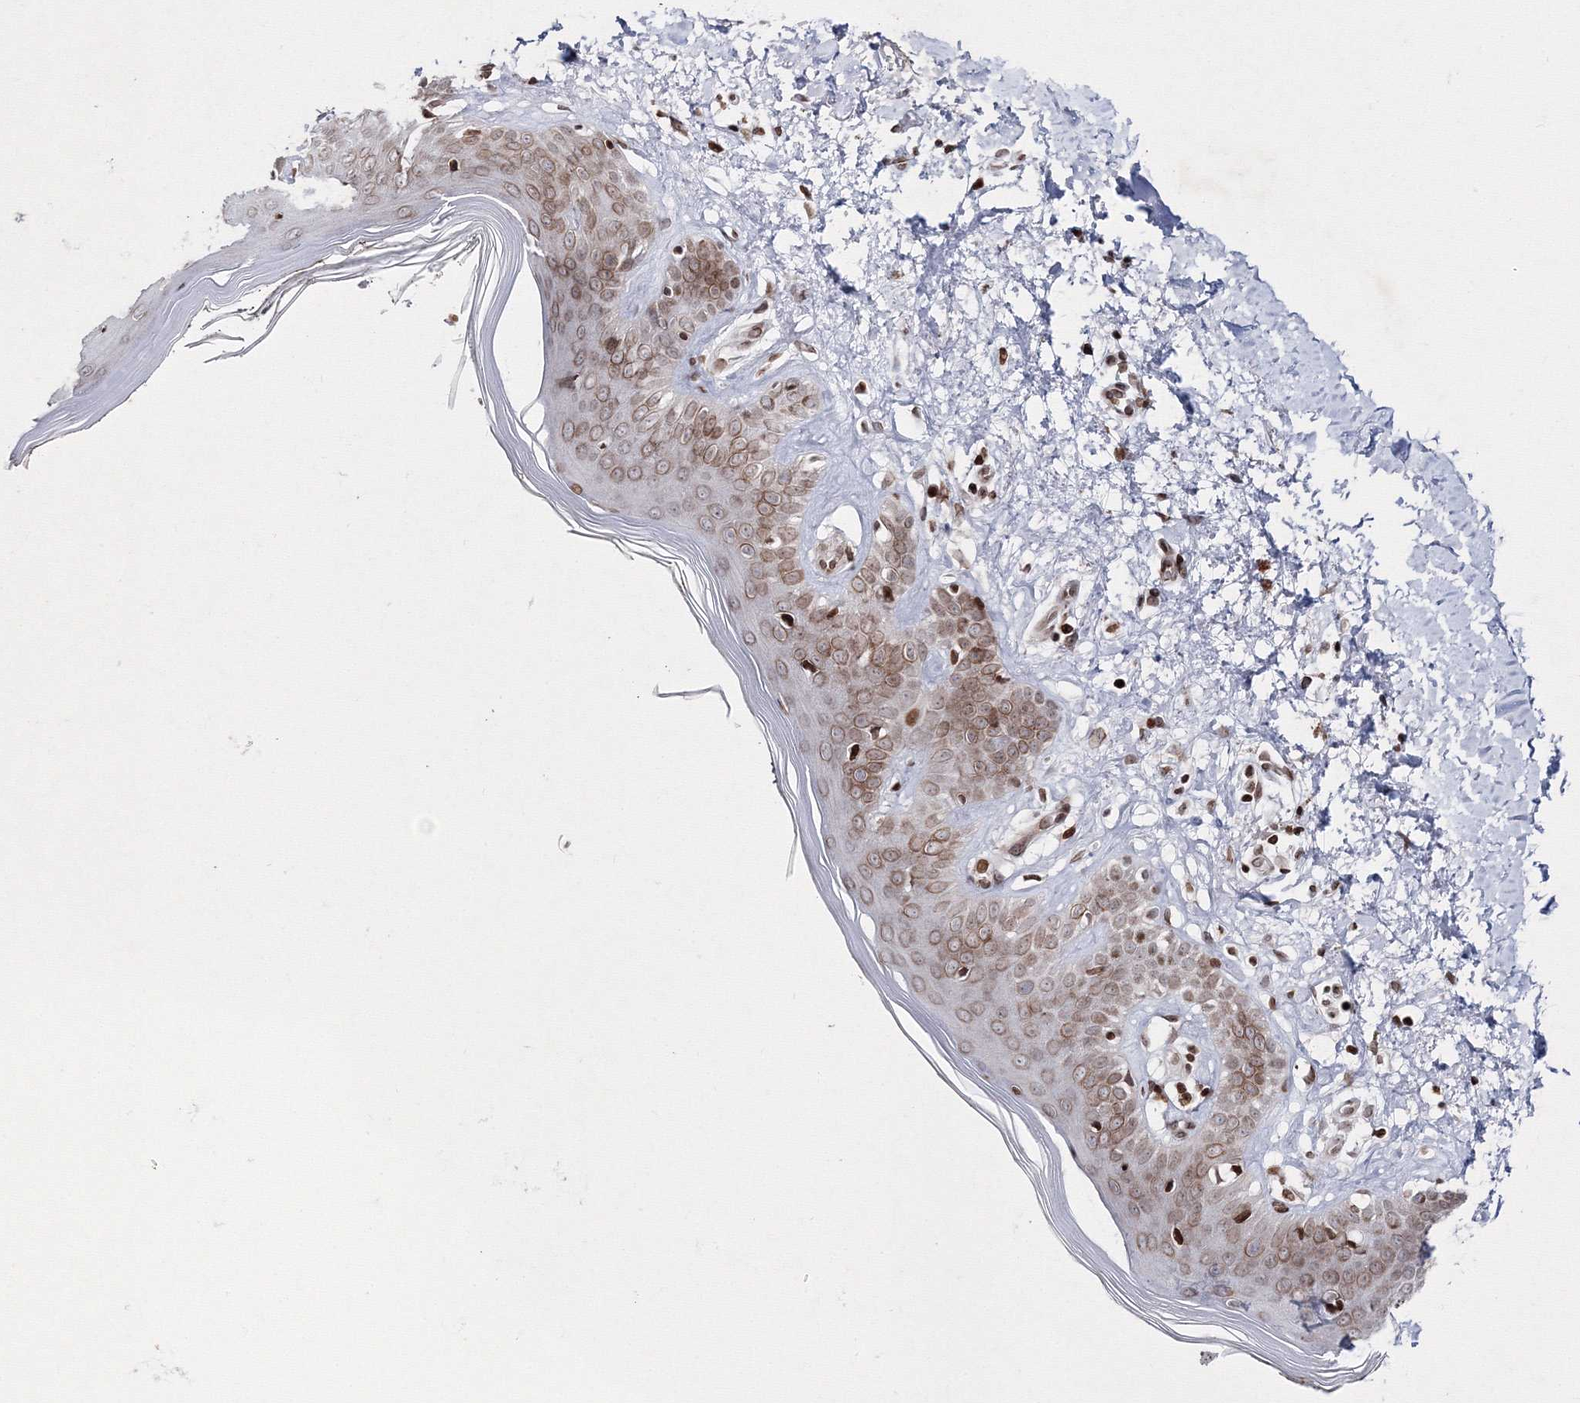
{"staining": {"intensity": "moderate", "quantity": ">75%", "location": "cytoplasmic/membranous,nuclear"}, "tissue": "skin", "cell_type": "Fibroblasts", "image_type": "normal", "snomed": [{"axis": "morphology", "description": "Normal tissue, NOS"}, {"axis": "topography", "description": "Skin"}], "caption": "An immunohistochemistry (IHC) image of benign tissue is shown. Protein staining in brown labels moderate cytoplasmic/membranous,nuclear positivity in skin within fibroblasts.", "gene": "SMIM29", "patient": {"sex": "female", "age": 64}}